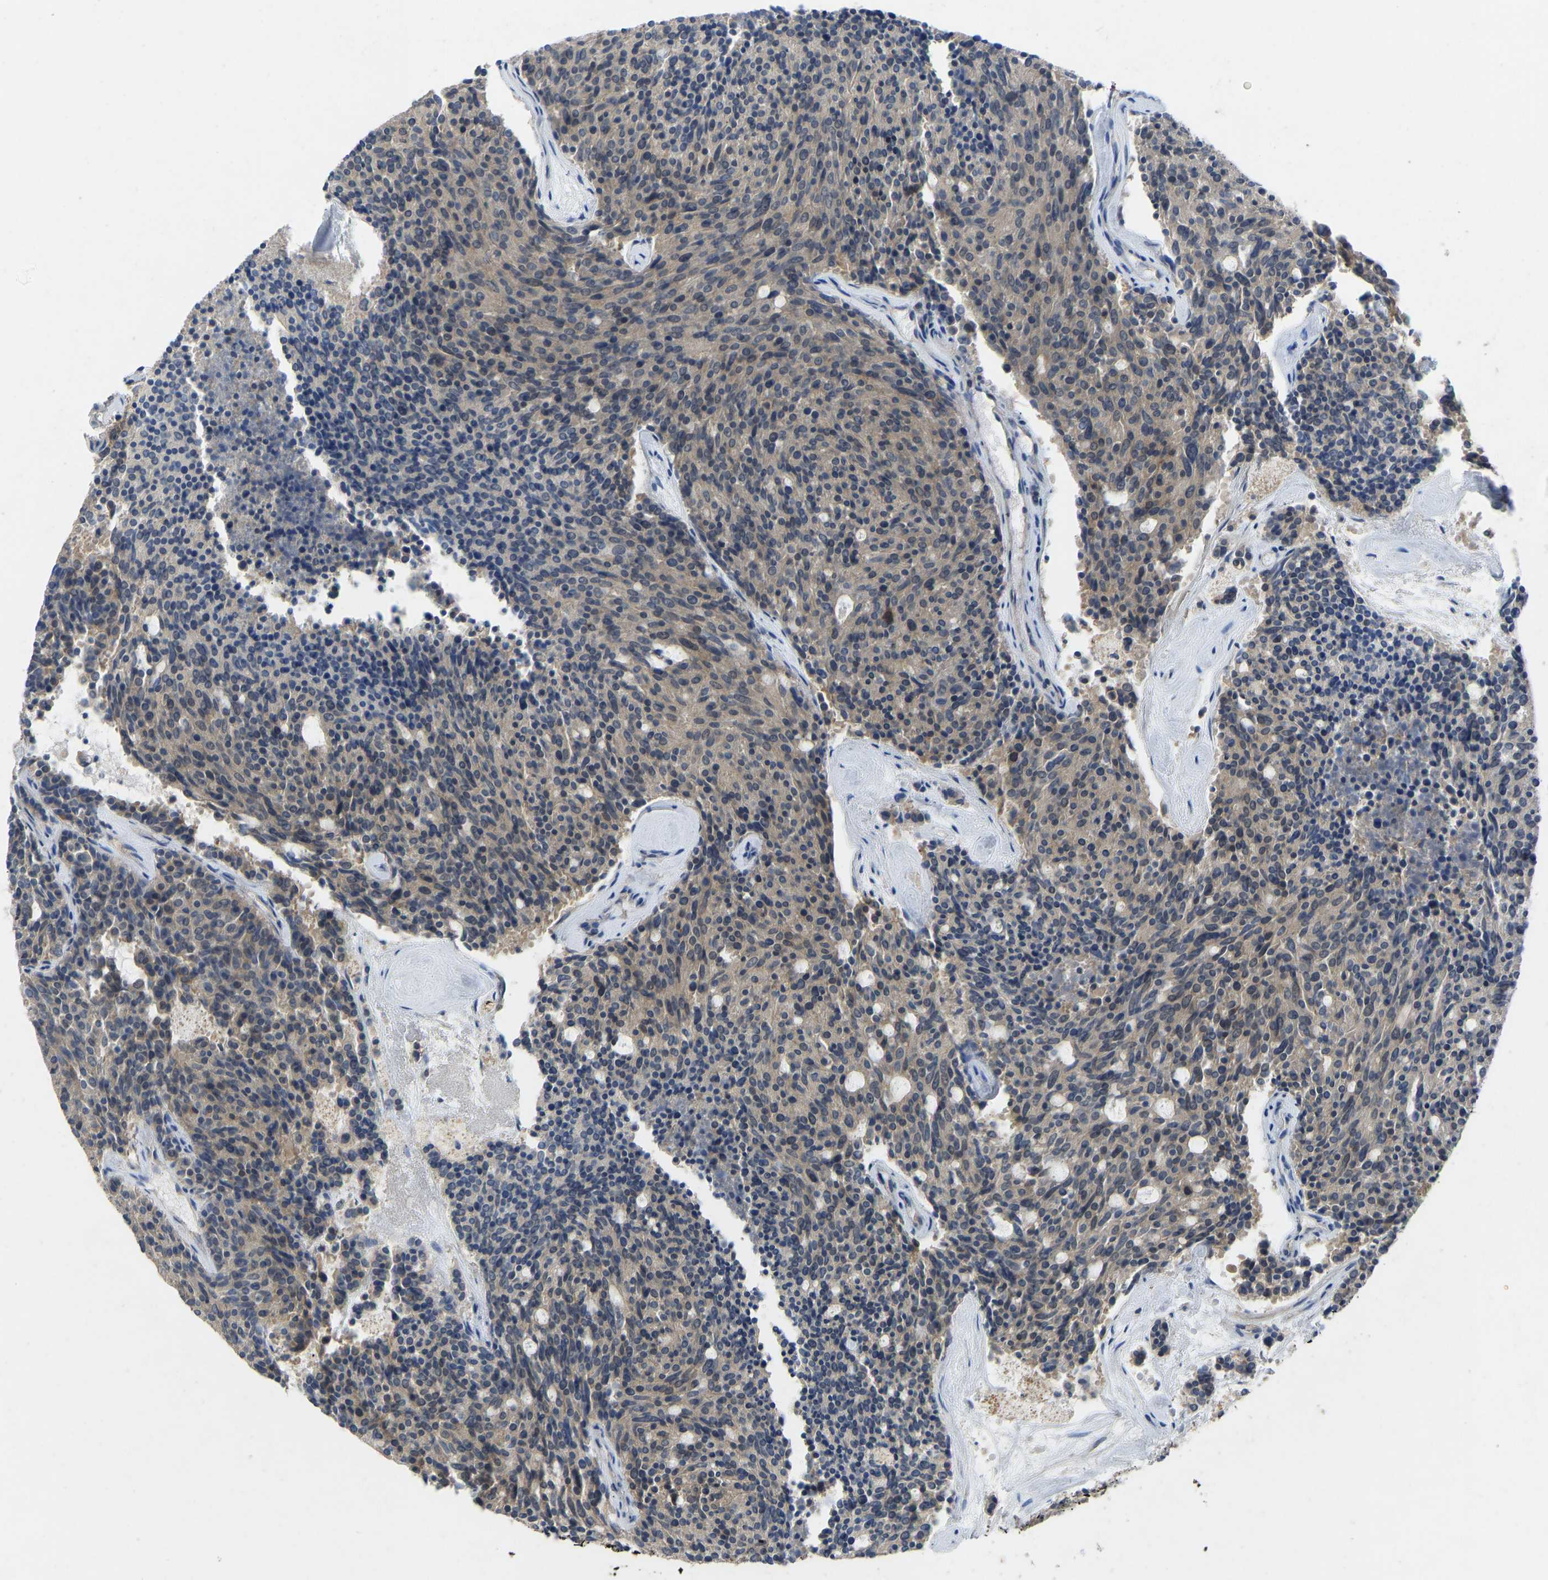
{"staining": {"intensity": "weak", "quantity": "25%-75%", "location": "cytoplasmic/membranous"}, "tissue": "carcinoid", "cell_type": "Tumor cells", "image_type": "cancer", "snomed": [{"axis": "morphology", "description": "Carcinoid, malignant, NOS"}, {"axis": "topography", "description": "Pancreas"}], "caption": "Carcinoid was stained to show a protein in brown. There is low levels of weak cytoplasmic/membranous staining in approximately 25%-75% of tumor cells.", "gene": "NDRG3", "patient": {"sex": "female", "age": 54}}